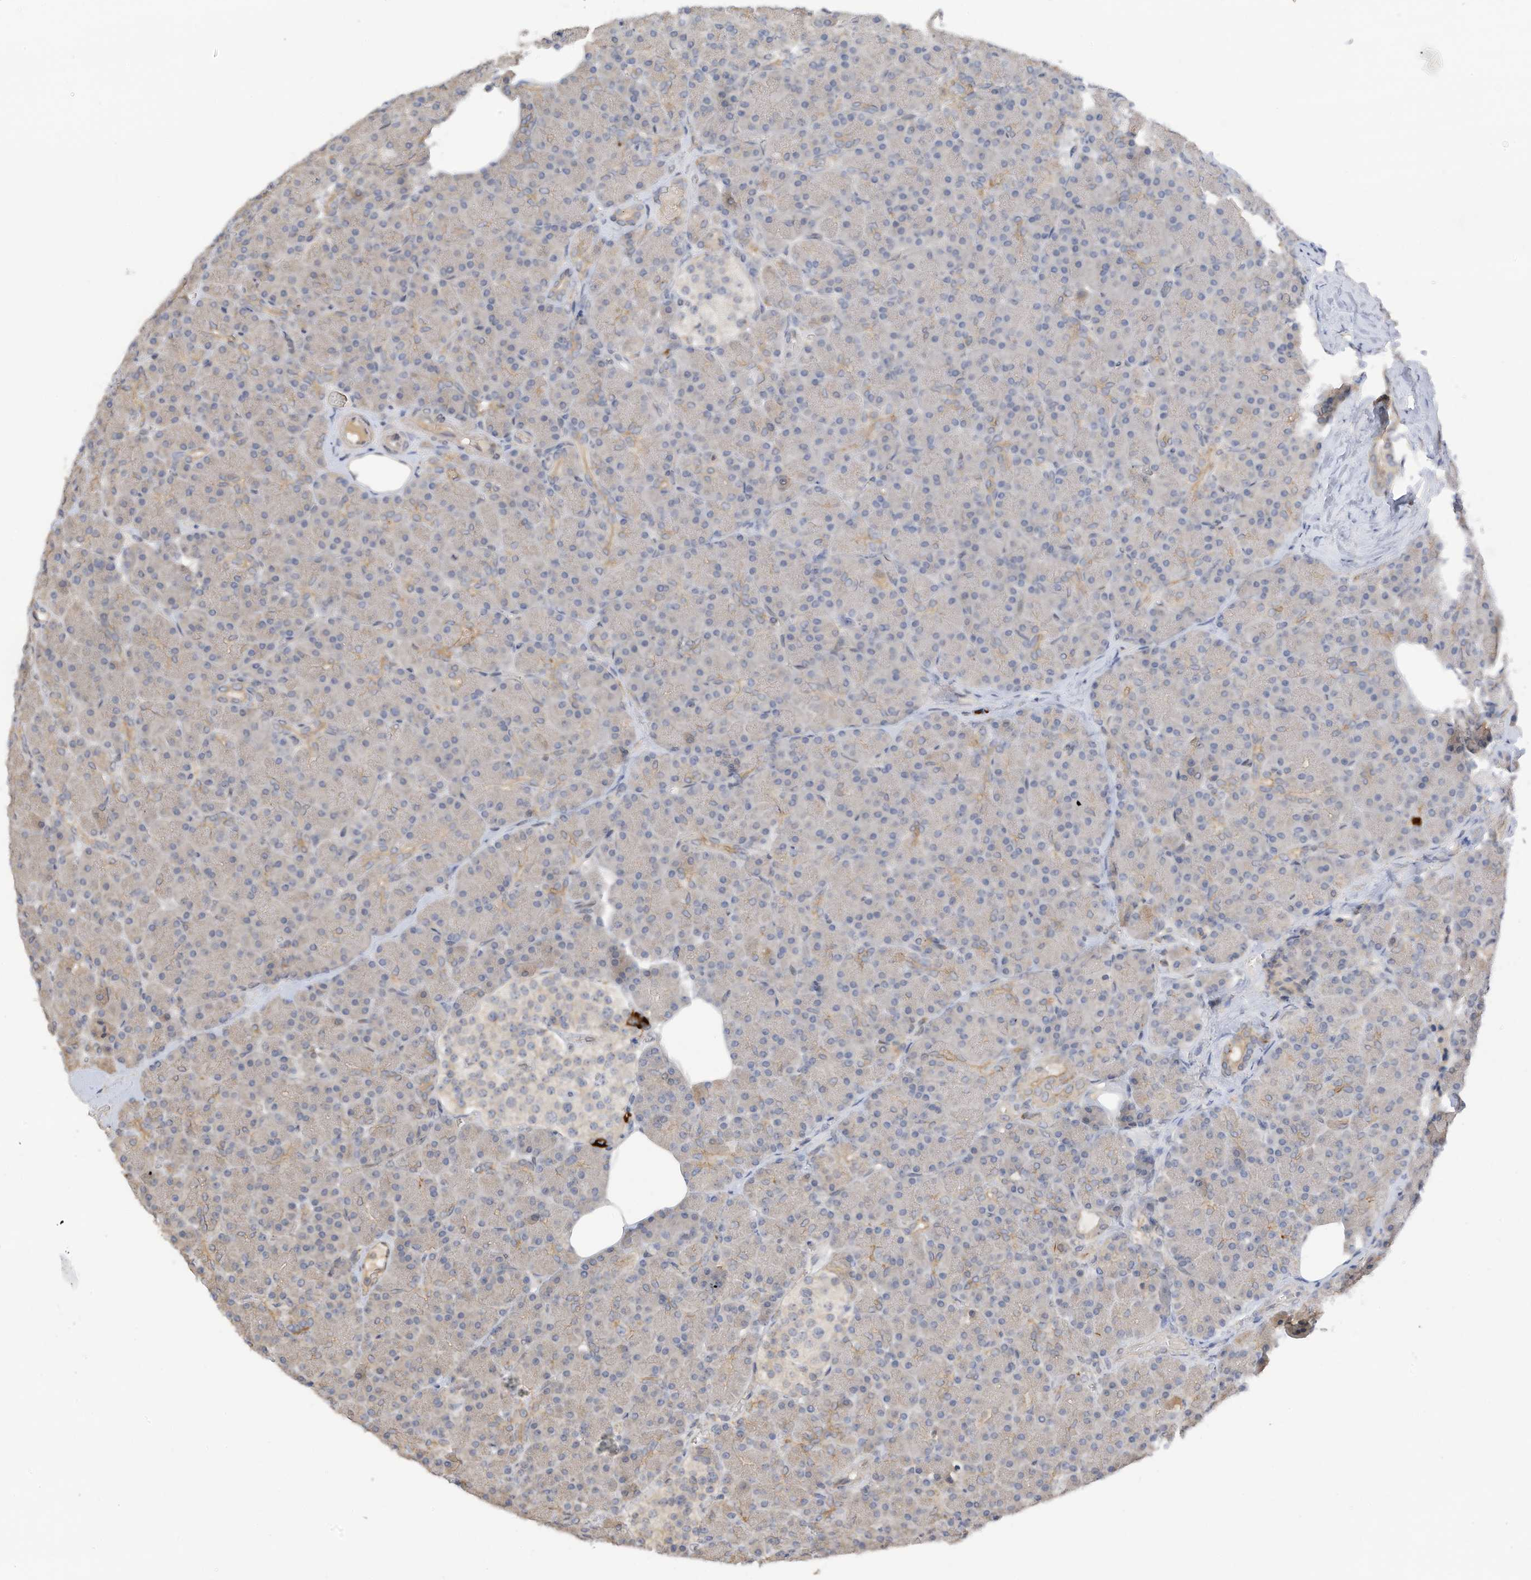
{"staining": {"intensity": "weak", "quantity": "25%-75%", "location": "cytoplasmic/membranous"}, "tissue": "pancreas", "cell_type": "Exocrine glandular cells", "image_type": "normal", "snomed": [{"axis": "morphology", "description": "Normal tissue, NOS"}, {"axis": "topography", "description": "Pancreas"}], "caption": "A low amount of weak cytoplasmic/membranous positivity is appreciated in approximately 25%-75% of exocrine glandular cells in normal pancreas.", "gene": "REC8", "patient": {"sex": "female", "age": 43}}